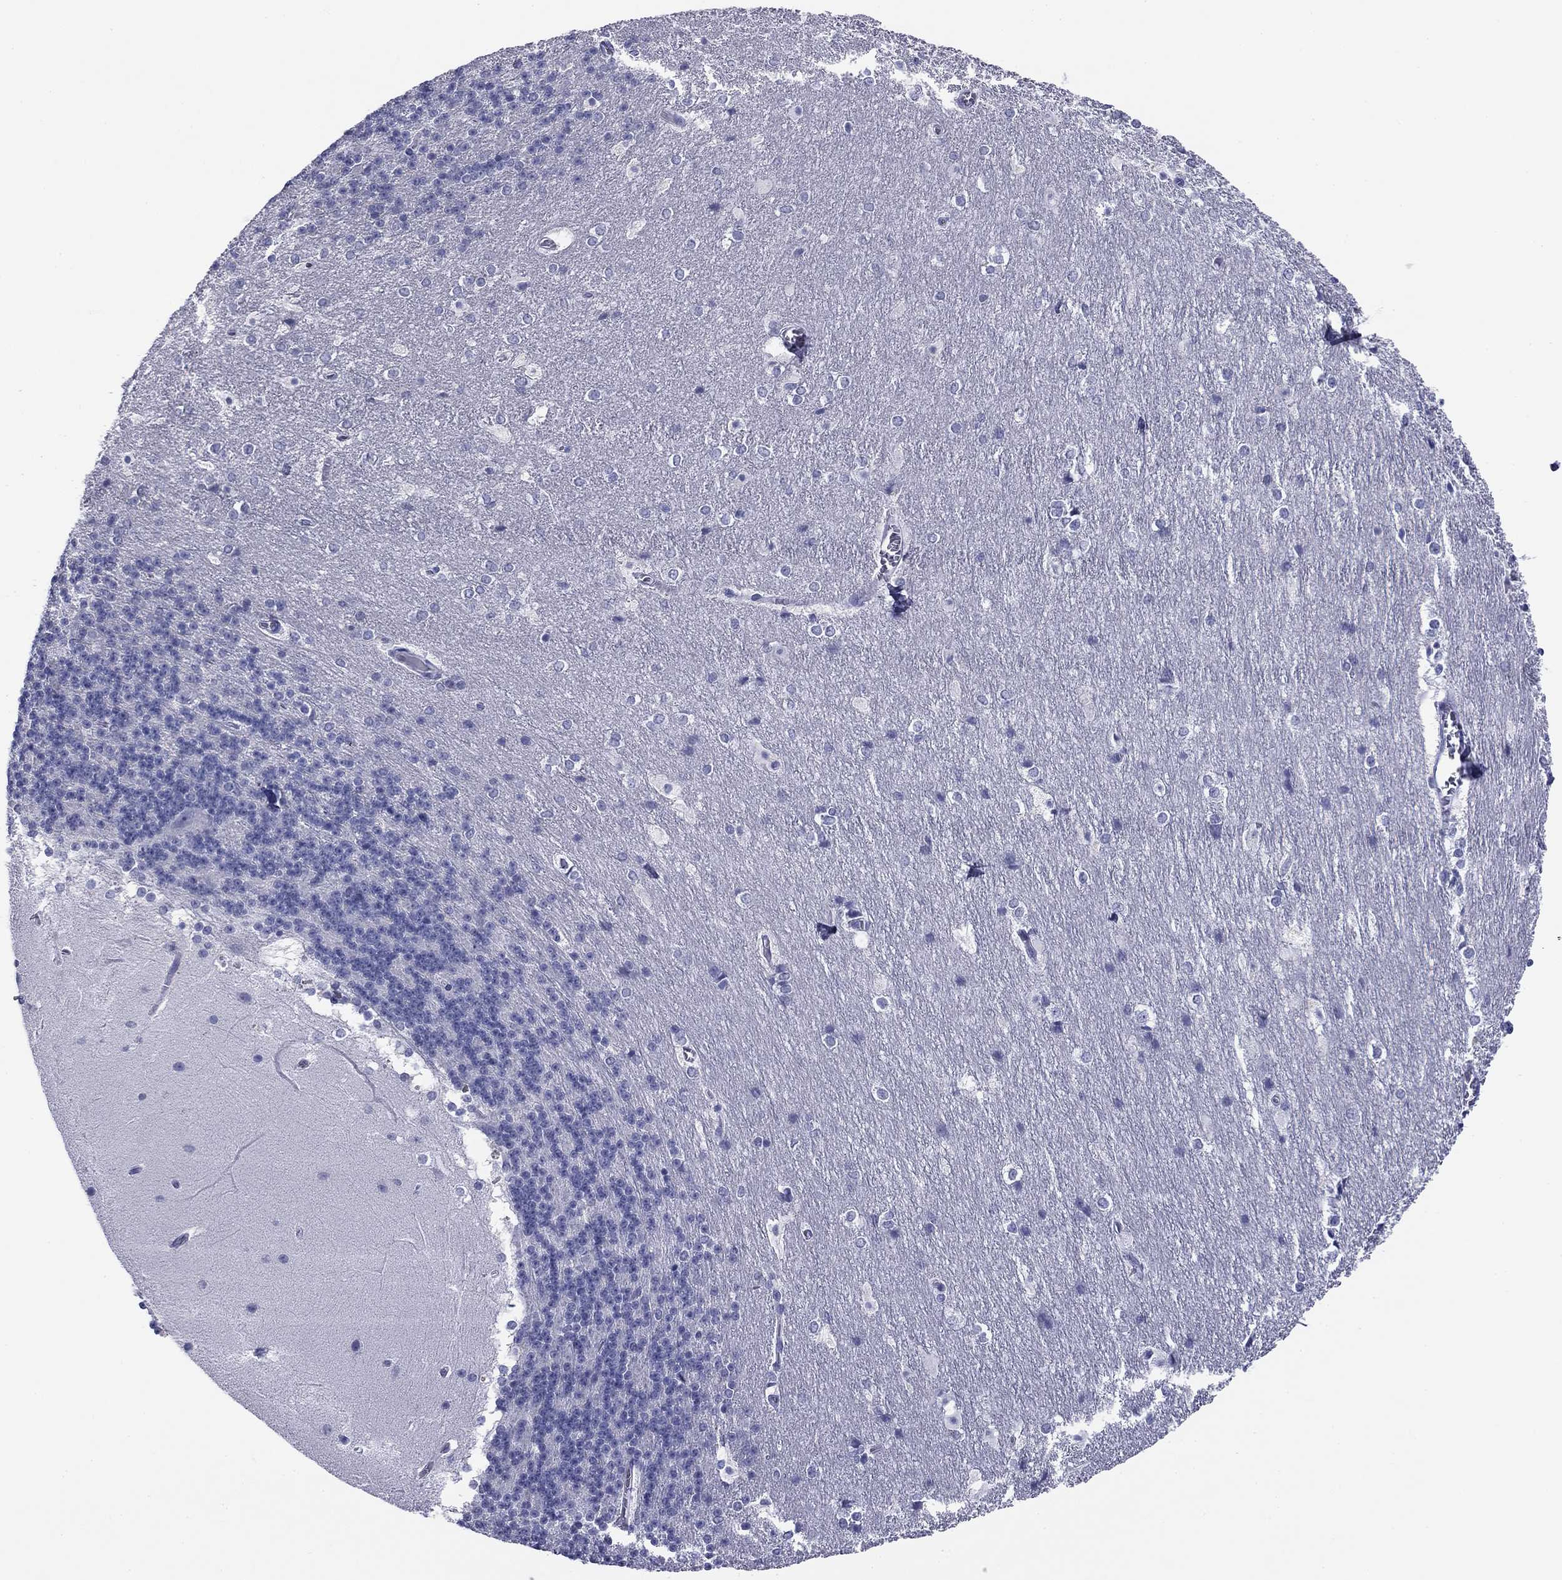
{"staining": {"intensity": "negative", "quantity": "none", "location": "none"}, "tissue": "cerebellum", "cell_type": "Cells in granular layer", "image_type": "normal", "snomed": [{"axis": "morphology", "description": "Normal tissue, NOS"}, {"axis": "topography", "description": "Cerebellum"}], "caption": "Immunohistochemistry (IHC) micrograph of unremarkable cerebellum: cerebellum stained with DAB demonstrates no significant protein expression in cells in granular layer.", "gene": "ABCC2", "patient": {"sex": "female", "age": 19}}